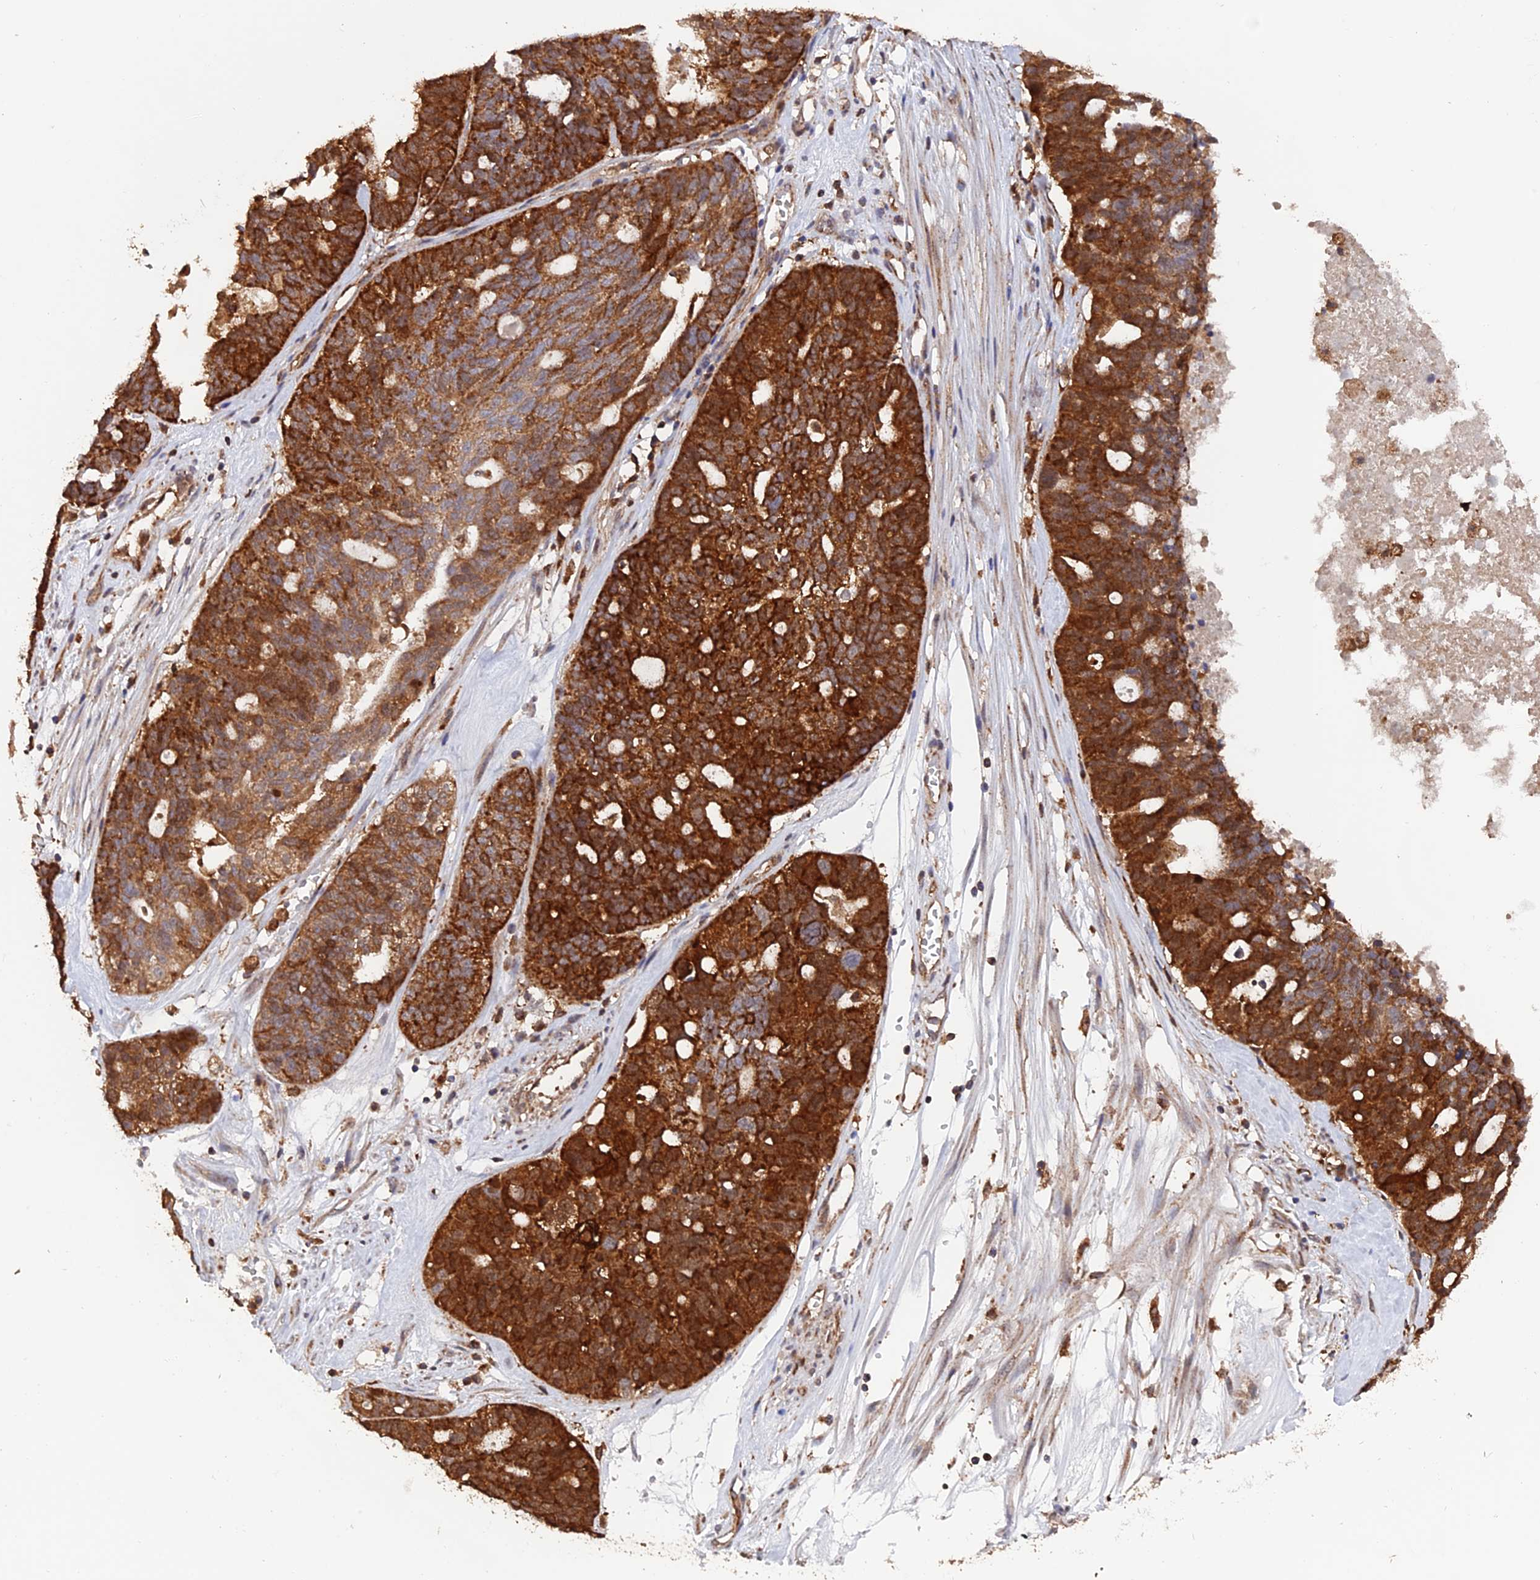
{"staining": {"intensity": "strong", "quantity": ">75%", "location": "cytoplasmic/membranous"}, "tissue": "ovarian cancer", "cell_type": "Tumor cells", "image_type": "cancer", "snomed": [{"axis": "morphology", "description": "Cystadenocarcinoma, serous, NOS"}, {"axis": "topography", "description": "Ovary"}], "caption": "Protein analysis of ovarian serous cystadenocarcinoma tissue displays strong cytoplasmic/membranous staining in about >75% of tumor cells.", "gene": "DTYMK", "patient": {"sex": "female", "age": 59}}